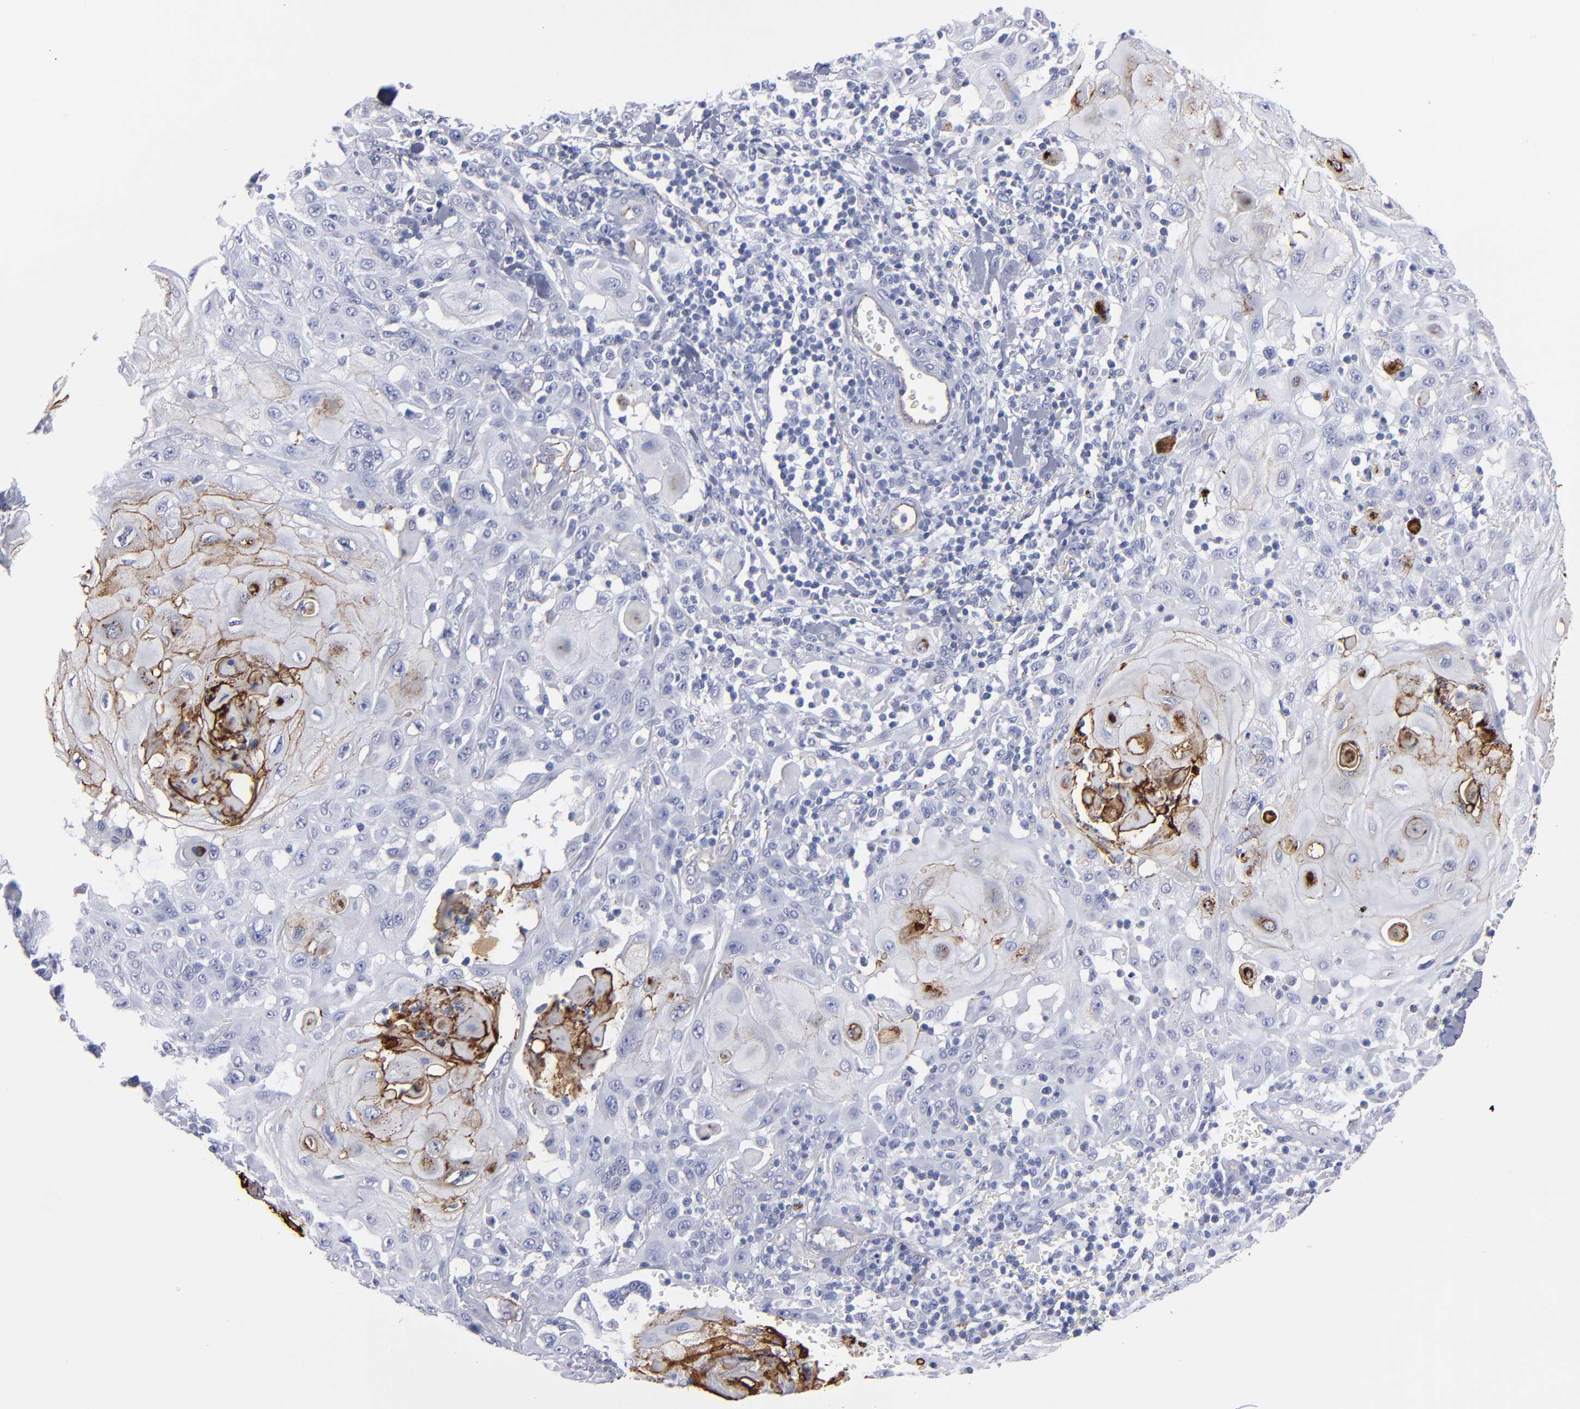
{"staining": {"intensity": "moderate", "quantity": "<25%", "location": "cytoplasmic/membranous"}, "tissue": "skin cancer", "cell_type": "Tumor cells", "image_type": "cancer", "snomed": [{"axis": "morphology", "description": "Squamous cell carcinoma, NOS"}, {"axis": "topography", "description": "Skin"}], "caption": "Immunohistochemical staining of human squamous cell carcinoma (skin) shows low levels of moderate cytoplasmic/membranous expression in about <25% of tumor cells.", "gene": "TM4SF1", "patient": {"sex": "male", "age": 24}}